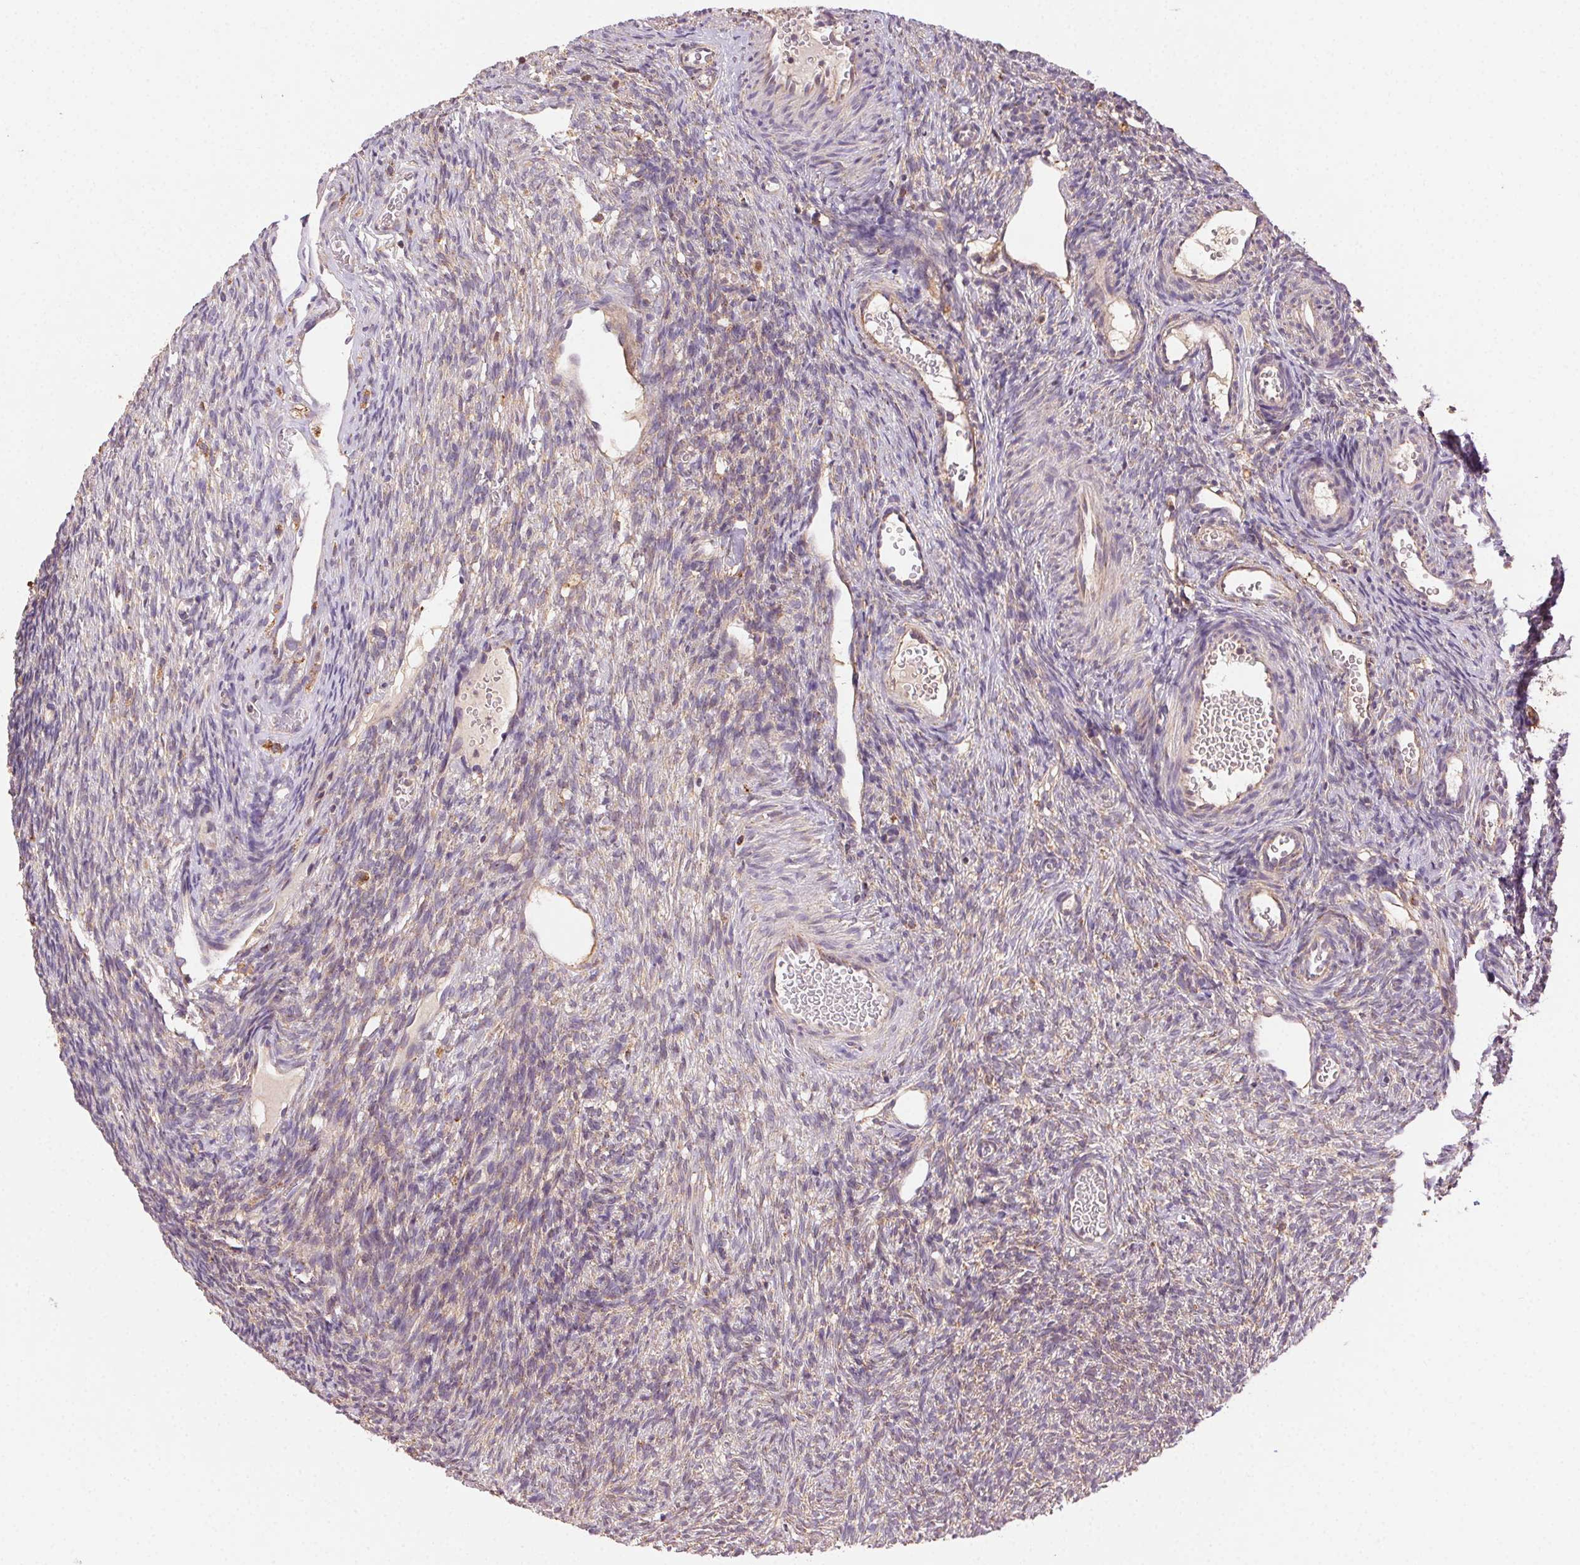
{"staining": {"intensity": "strong", "quantity": "25%-75%", "location": "cytoplasmic/membranous"}, "tissue": "ovary", "cell_type": "Follicle cells", "image_type": "normal", "snomed": [{"axis": "morphology", "description": "Normal tissue, NOS"}, {"axis": "topography", "description": "Ovary"}], "caption": "Approximately 25%-75% of follicle cells in benign human ovary show strong cytoplasmic/membranous protein positivity as visualized by brown immunohistochemical staining.", "gene": "FNBP1L", "patient": {"sex": "female", "age": 34}}